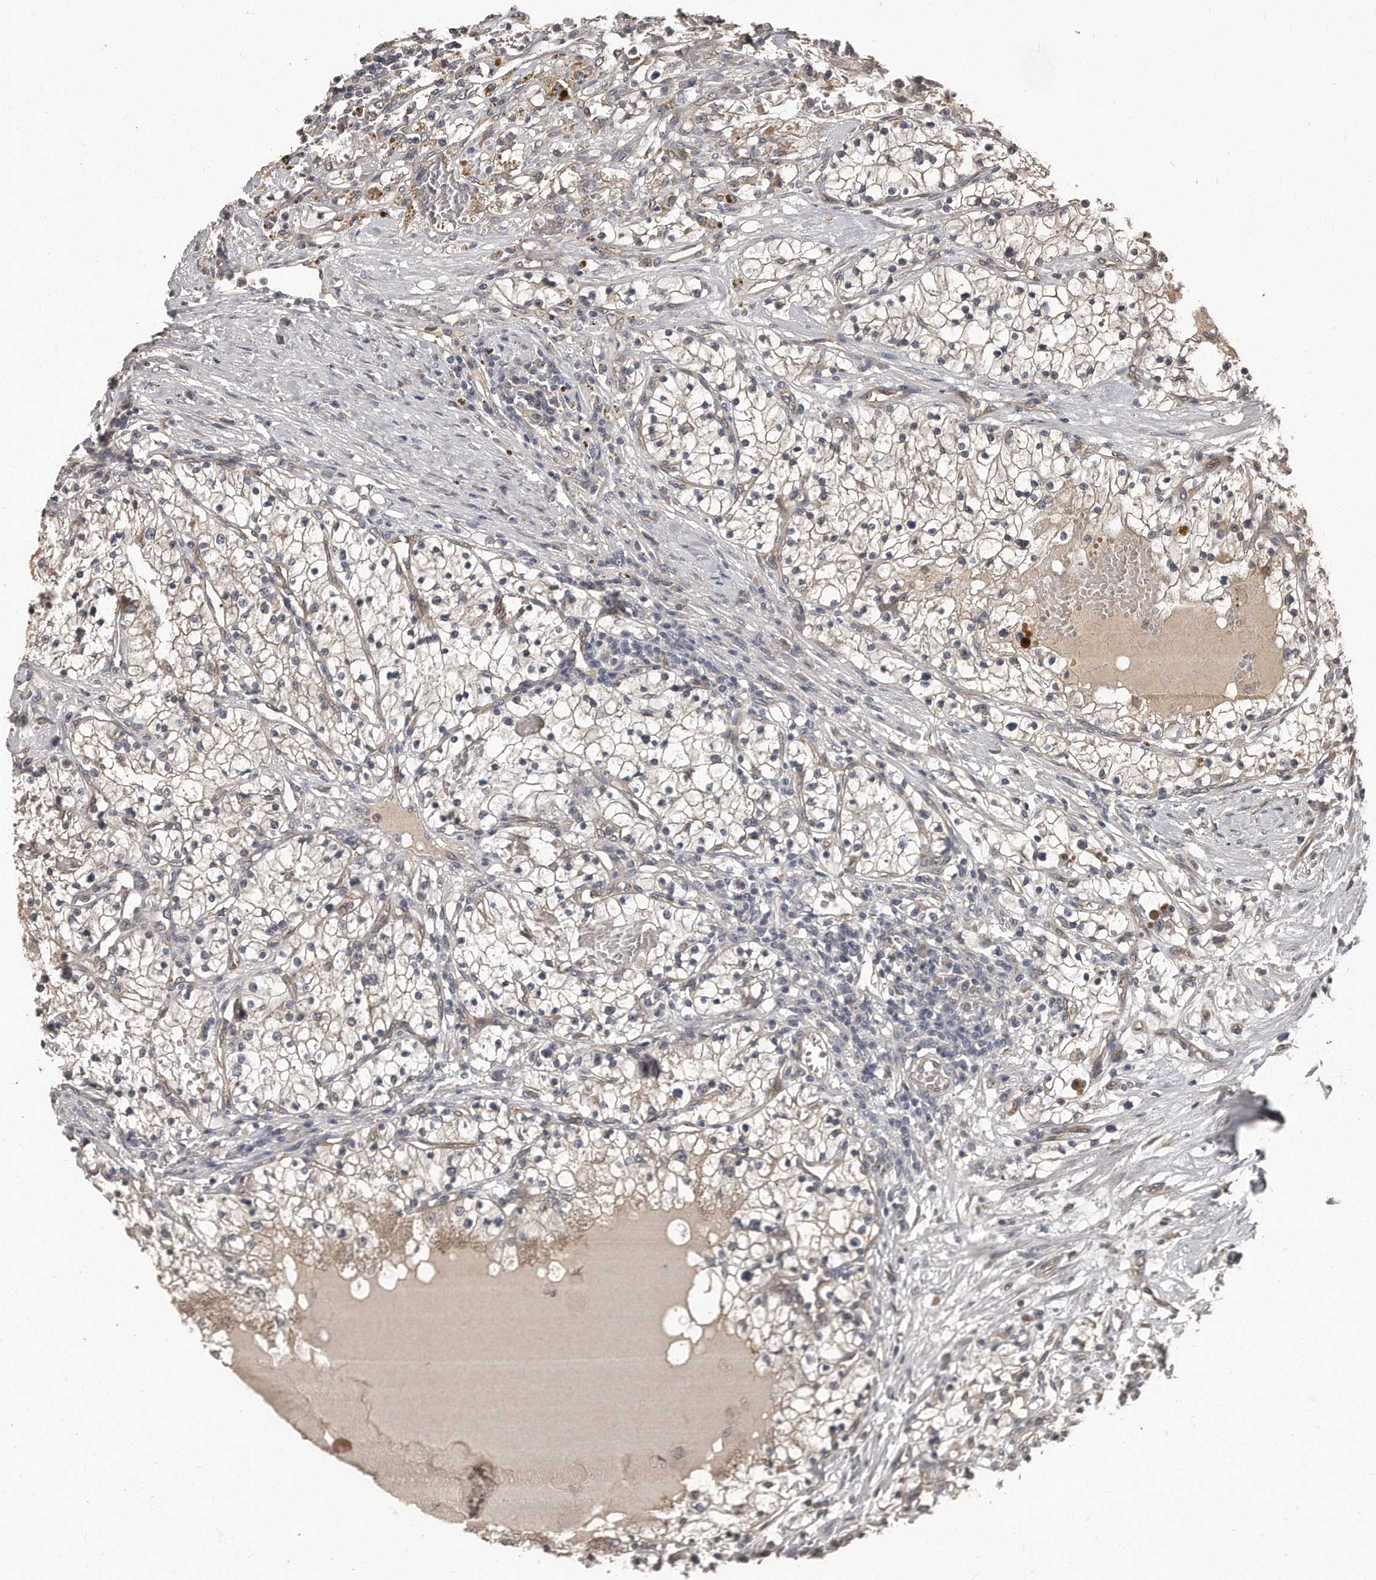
{"staining": {"intensity": "weak", "quantity": "<25%", "location": "cytoplasmic/membranous"}, "tissue": "renal cancer", "cell_type": "Tumor cells", "image_type": "cancer", "snomed": [{"axis": "morphology", "description": "Normal tissue, NOS"}, {"axis": "morphology", "description": "Adenocarcinoma, NOS"}, {"axis": "topography", "description": "Kidney"}], "caption": "Immunohistochemistry (IHC) photomicrograph of renal cancer (adenocarcinoma) stained for a protein (brown), which exhibits no expression in tumor cells.", "gene": "GRB10", "patient": {"sex": "male", "age": 68}}